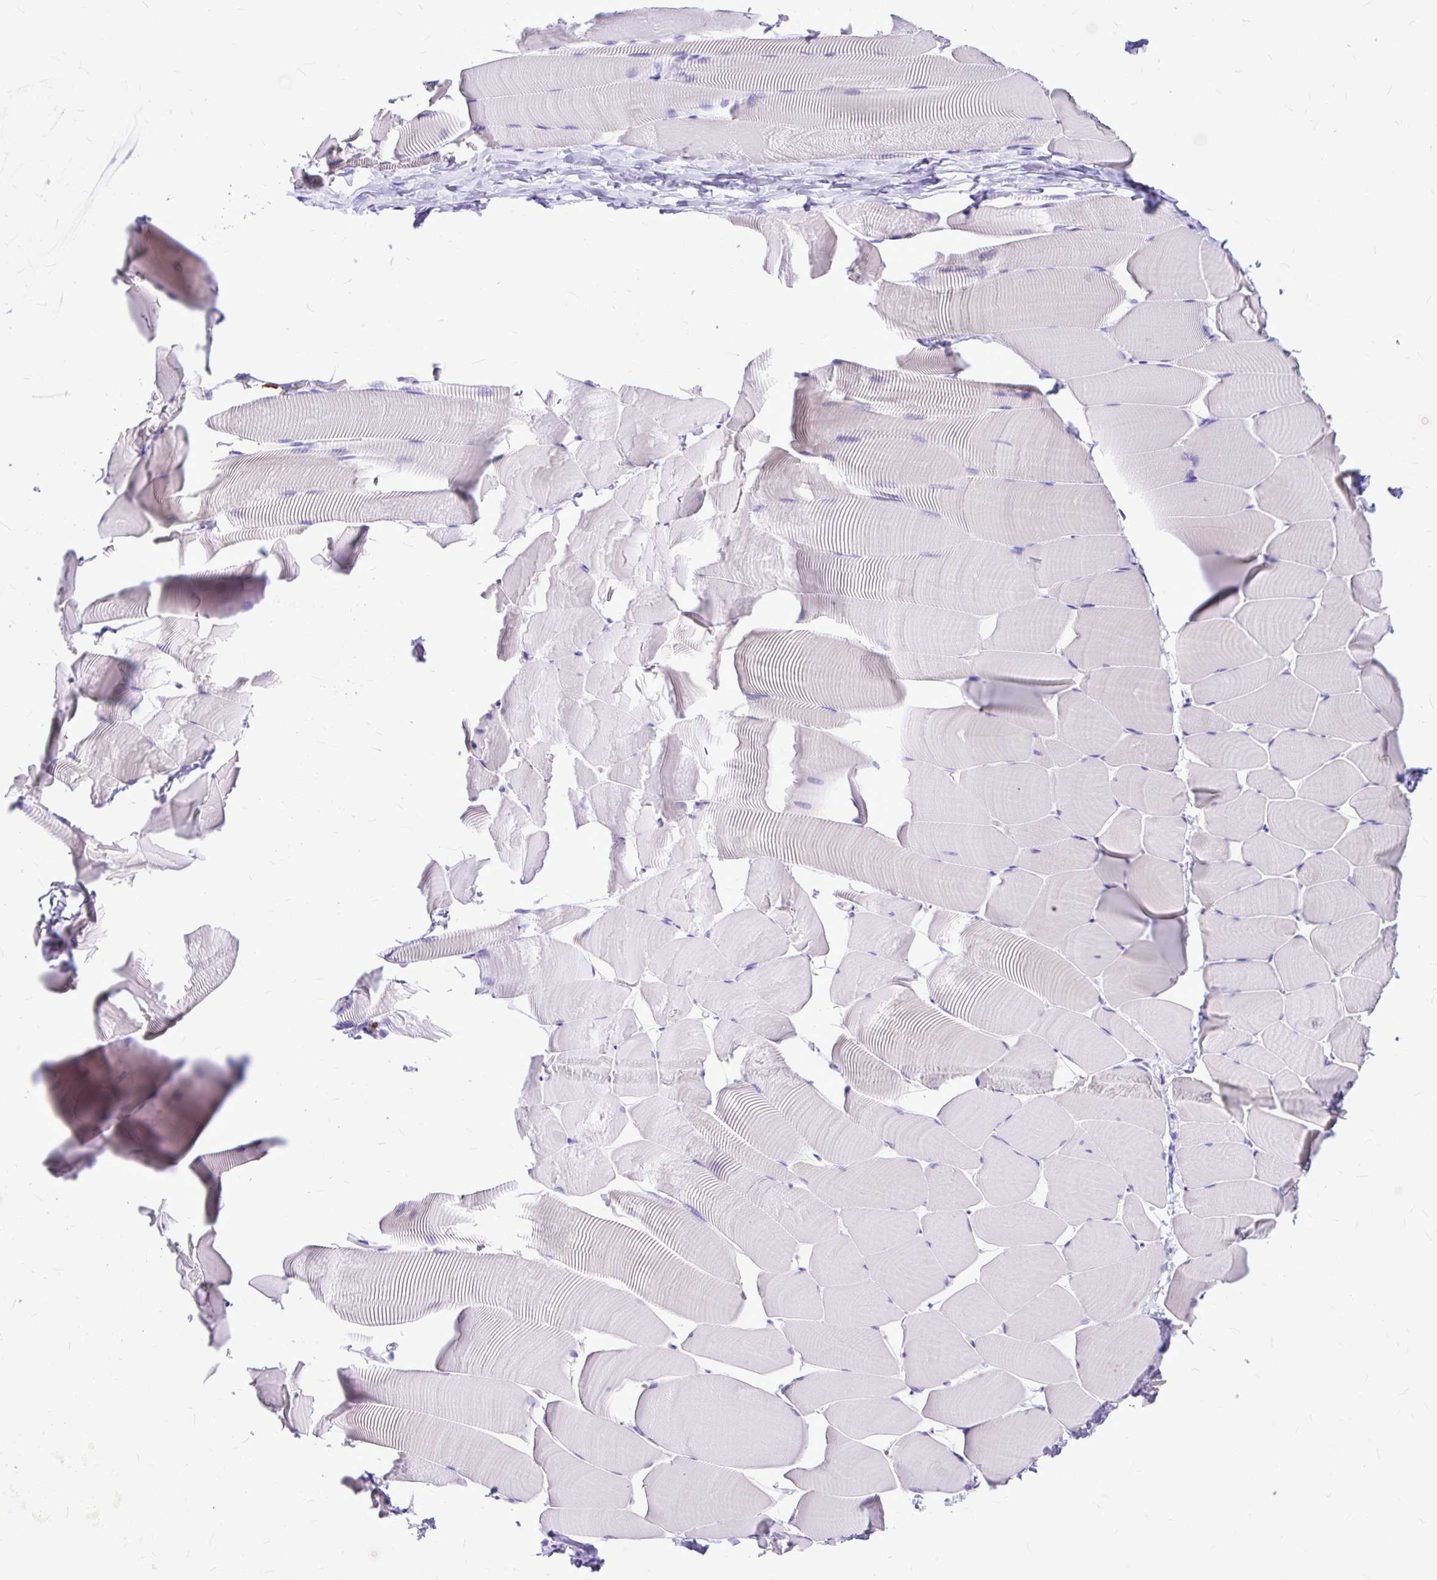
{"staining": {"intensity": "negative", "quantity": "none", "location": "none"}, "tissue": "skeletal muscle", "cell_type": "Myocytes", "image_type": "normal", "snomed": [{"axis": "morphology", "description": "Normal tissue, NOS"}, {"axis": "topography", "description": "Skeletal muscle"}], "caption": "This image is of normal skeletal muscle stained with immunohistochemistry to label a protein in brown with the nuclei are counter-stained blue. There is no positivity in myocytes.", "gene": "CLEC1B", "patient": {"sex": "male", "age": 25}}